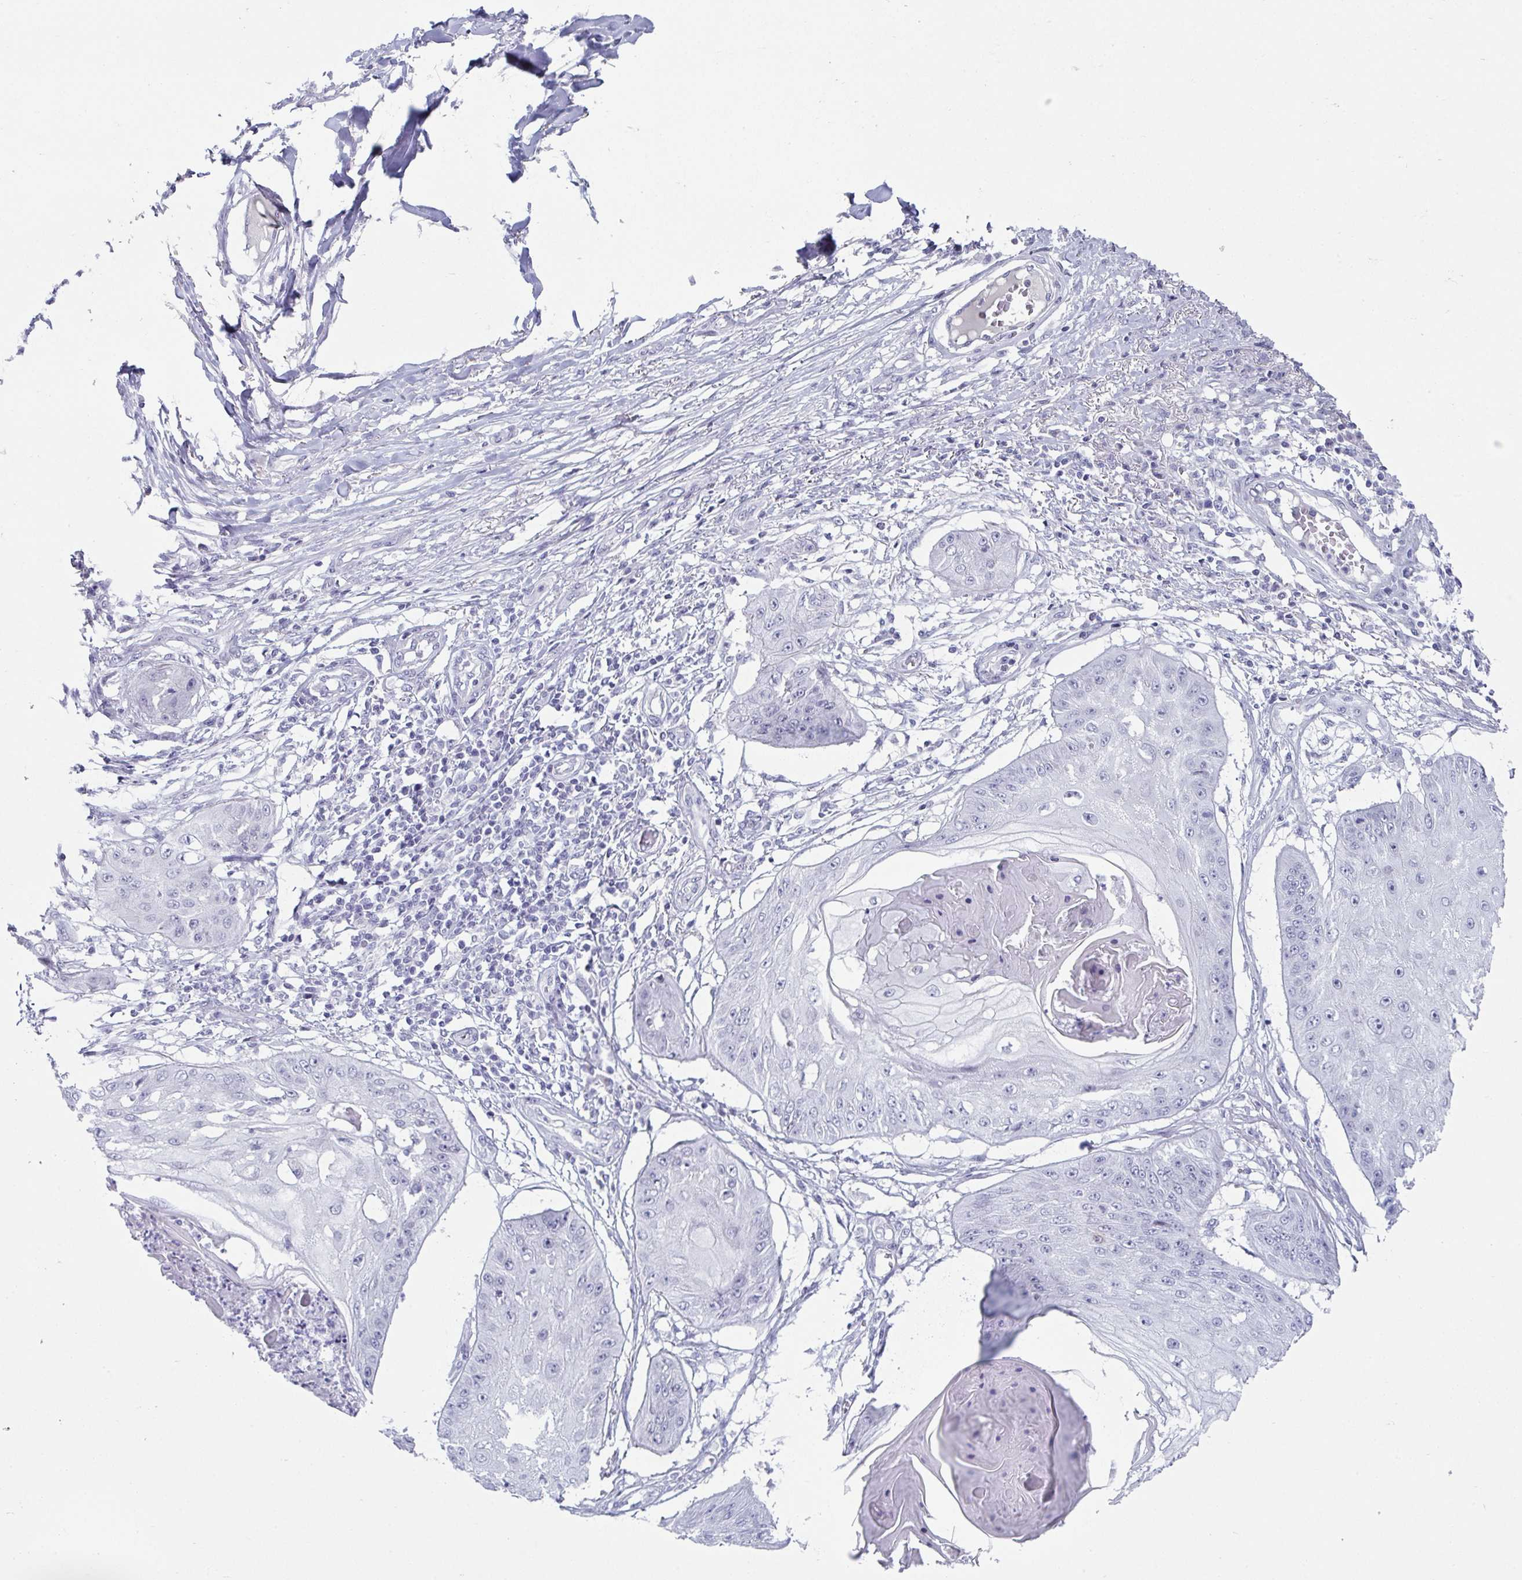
{"staining": {"intensity": "negative", "quantity": "none", "location": "none"}, "tissue": "skin cancer", "cell_type": "Tumor cells", "image_type": "cancer", "snomed": [{"axis": "morphology", "description": "Squamous cell carcinoma, NOS"}, {"axis": "topography", "description": "Skin"}], "caption": "Tumor cells show no significant protein staining in squamous cell carcinoma (skin).", "gene": "VSIG10L", "patient": {"sex": "male", "age": 70}}